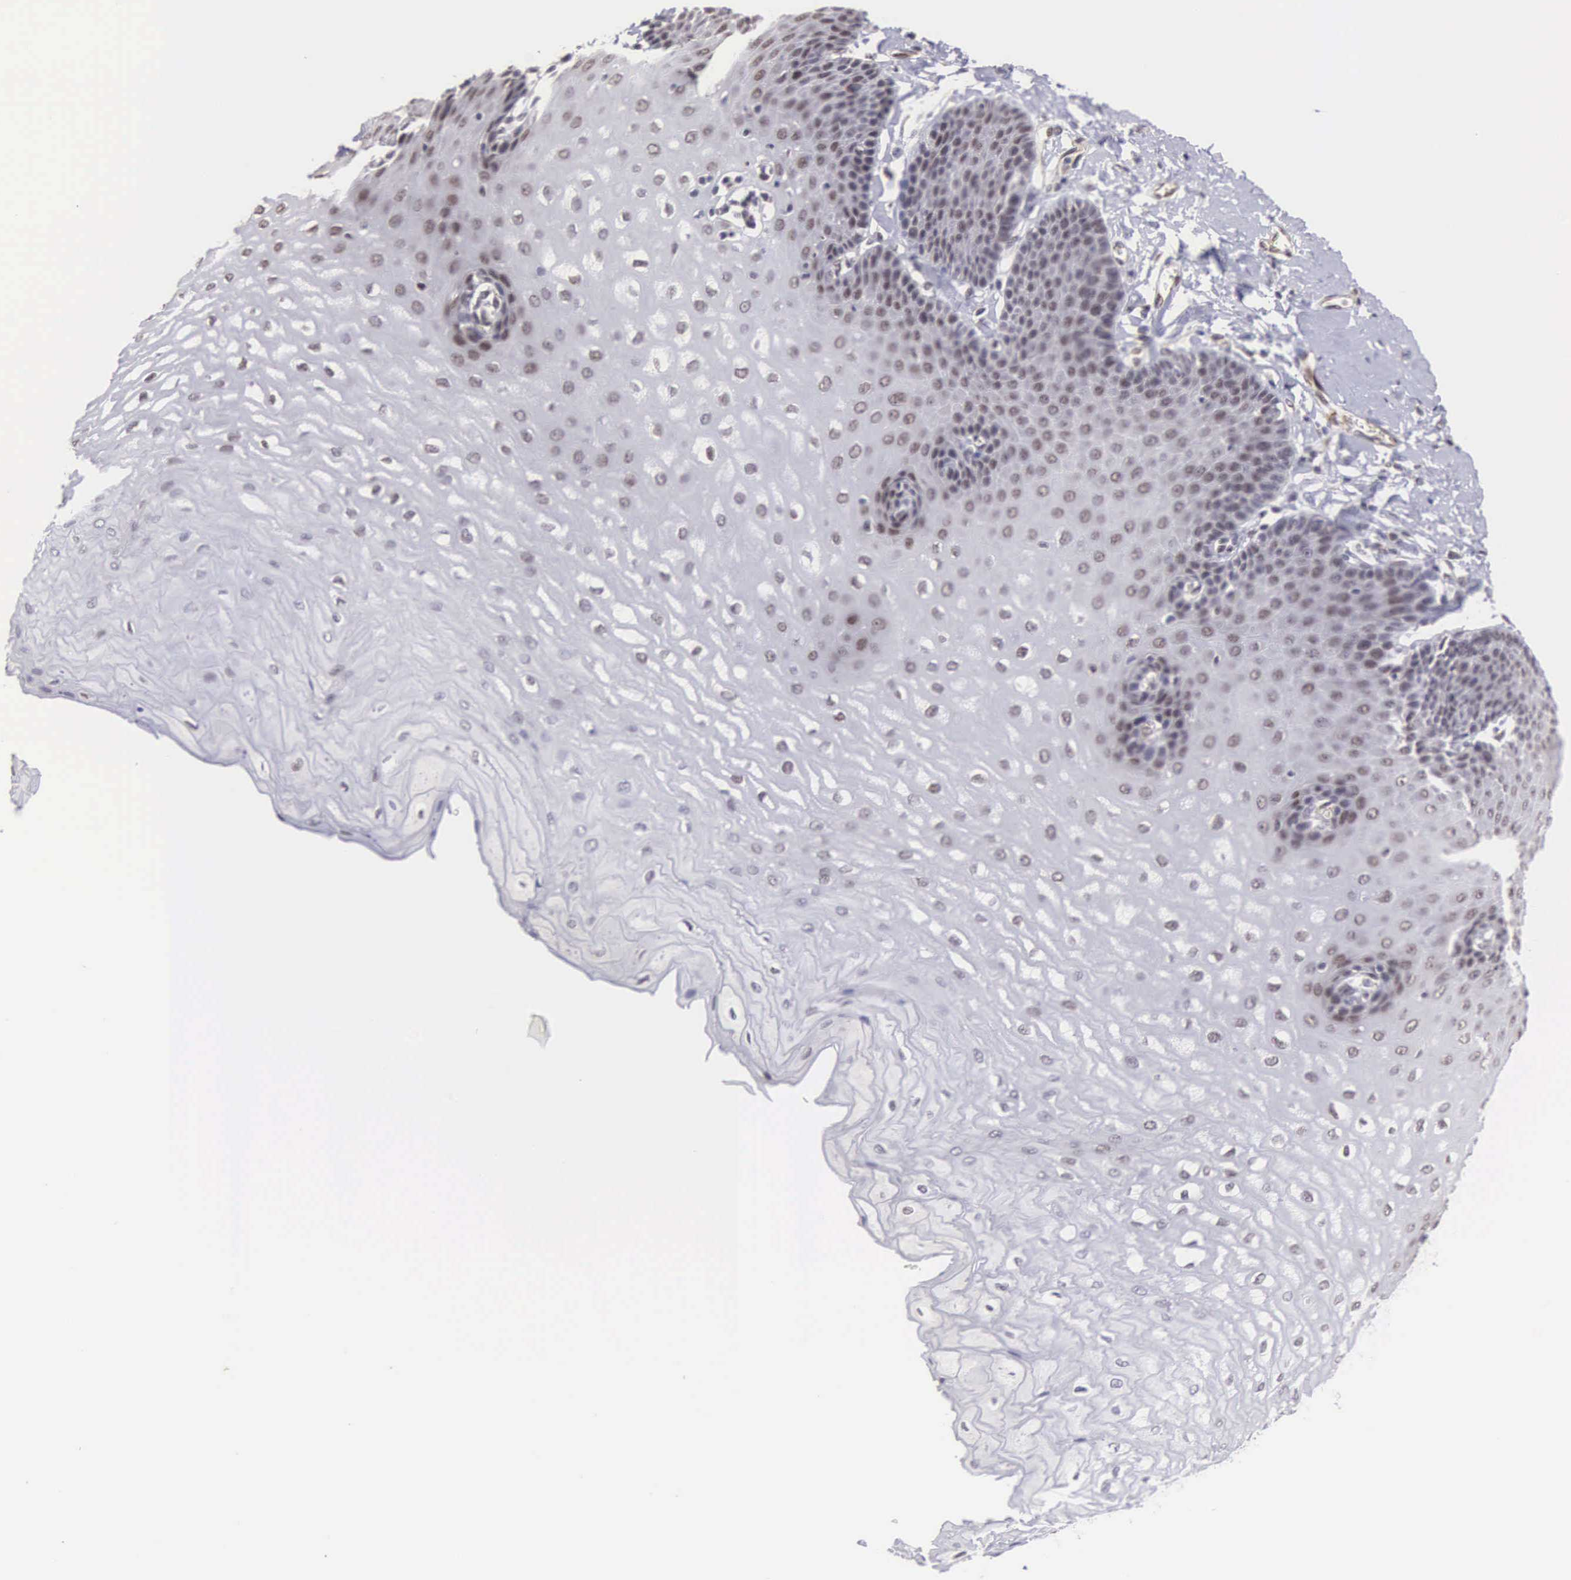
{"staining": {"intensity": "moderate", "quantity": "25%-75%", "location": "nuclear"}, "tissue": "esophagus", "cell_type": "Squamous epithelial cells", "image_type": "normal", "snomed": [{"axis": "morphology", "description": "Normal tissue, NOS"}, {"axis": "topography", "description": "Esophagus"}], "caption": "Immunohistochemical staining of benign esophagus reveals moderate nuclear protein expression in about 25%-75% of squamous epithelial cells.", "gene": "MORC2", "patient": {"sex": "male", "age": 70}}